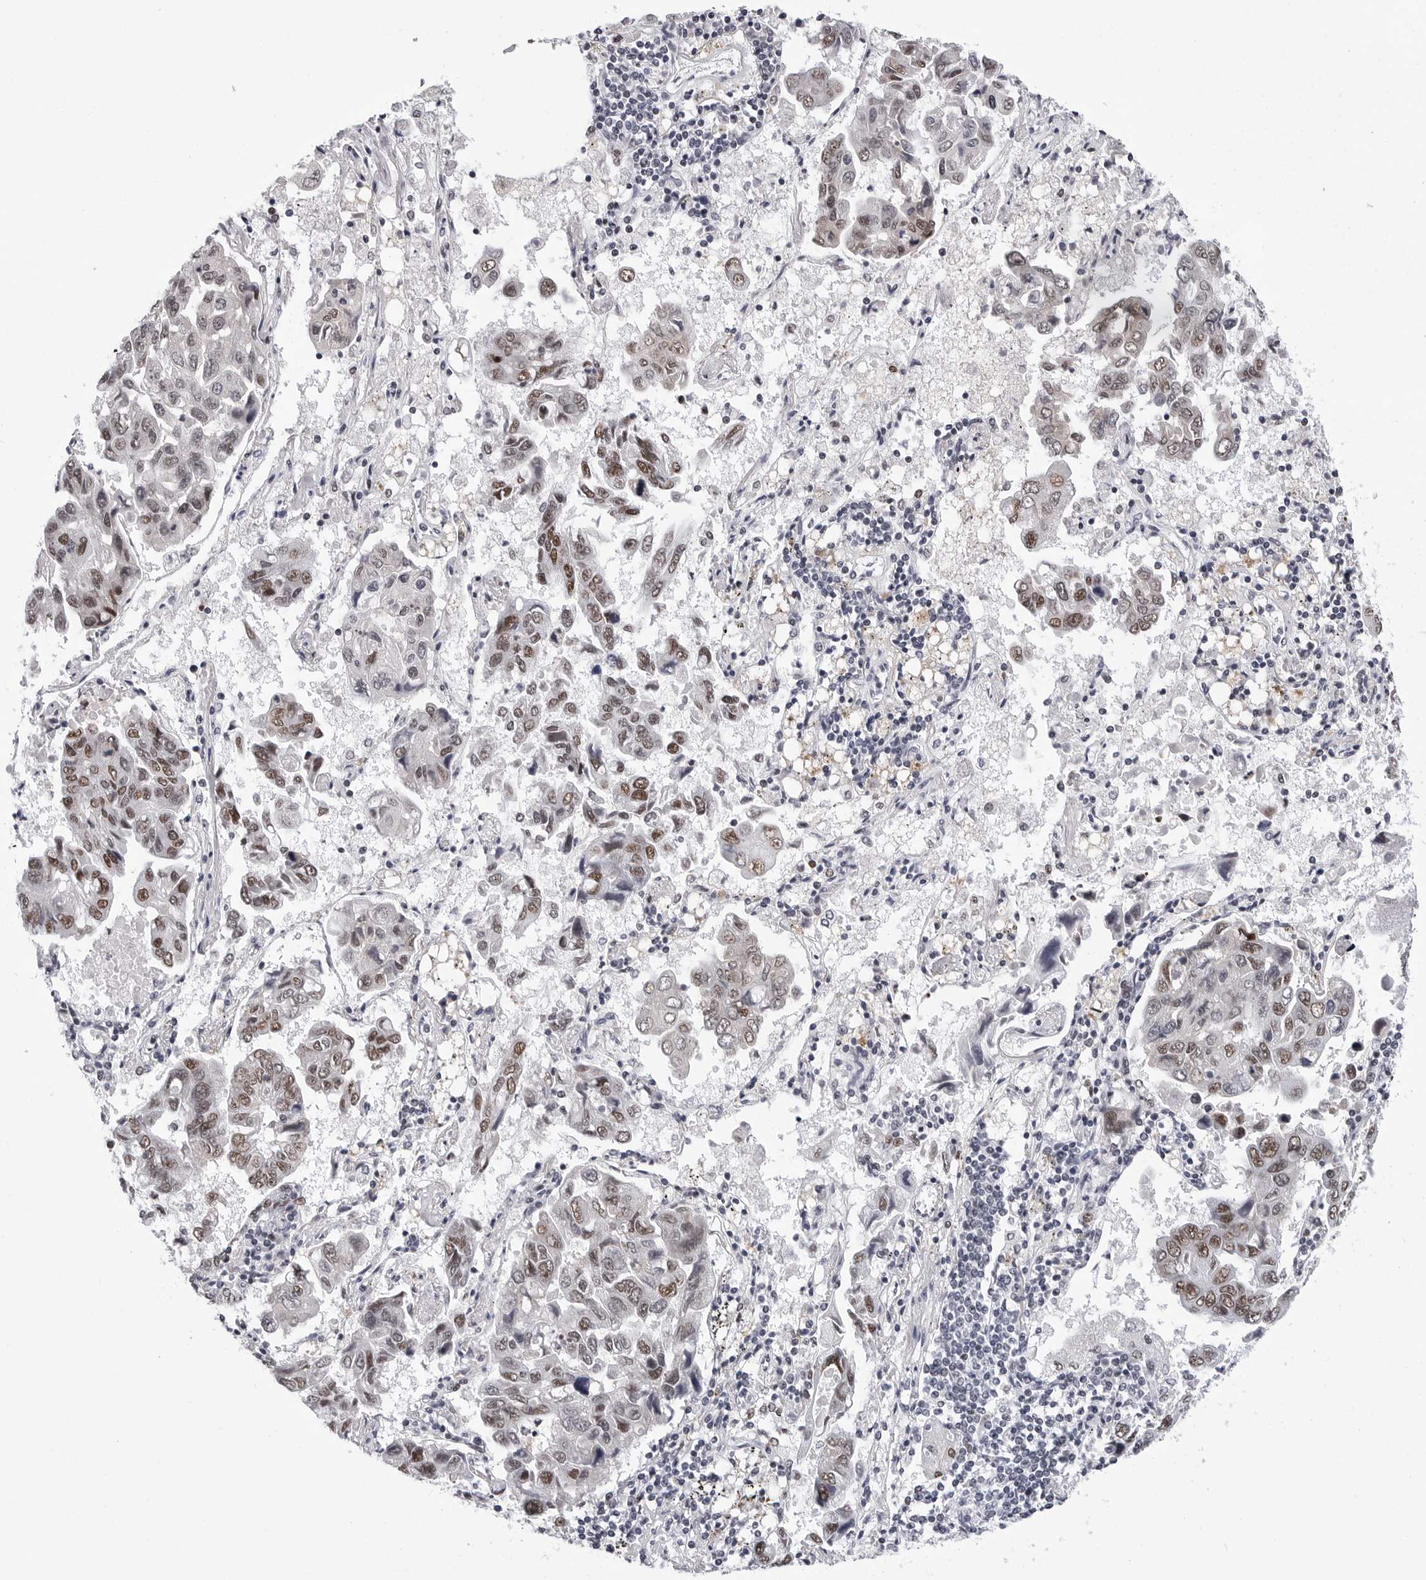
{"staining": {"intensity": "moderate", "quantity": ">75%", "location": "nuclear"}, "tissue": "lung cancer", "cell_type": "Tumor cells", "image_type": "cancer", "snomed": [{"axis": "morphology", "description": "Adenocarcinoma, NOS"}, {"axis": "topography", "description": "Lung"}], "caption": "This is an image of immunohistochemistry (IHC) staining of adenocarcinoma (lung), which shows moderate expression in the nuclear of tumor cells.", "gene": "SF3B4", "patient": {"sex": "male", "age": 64}}